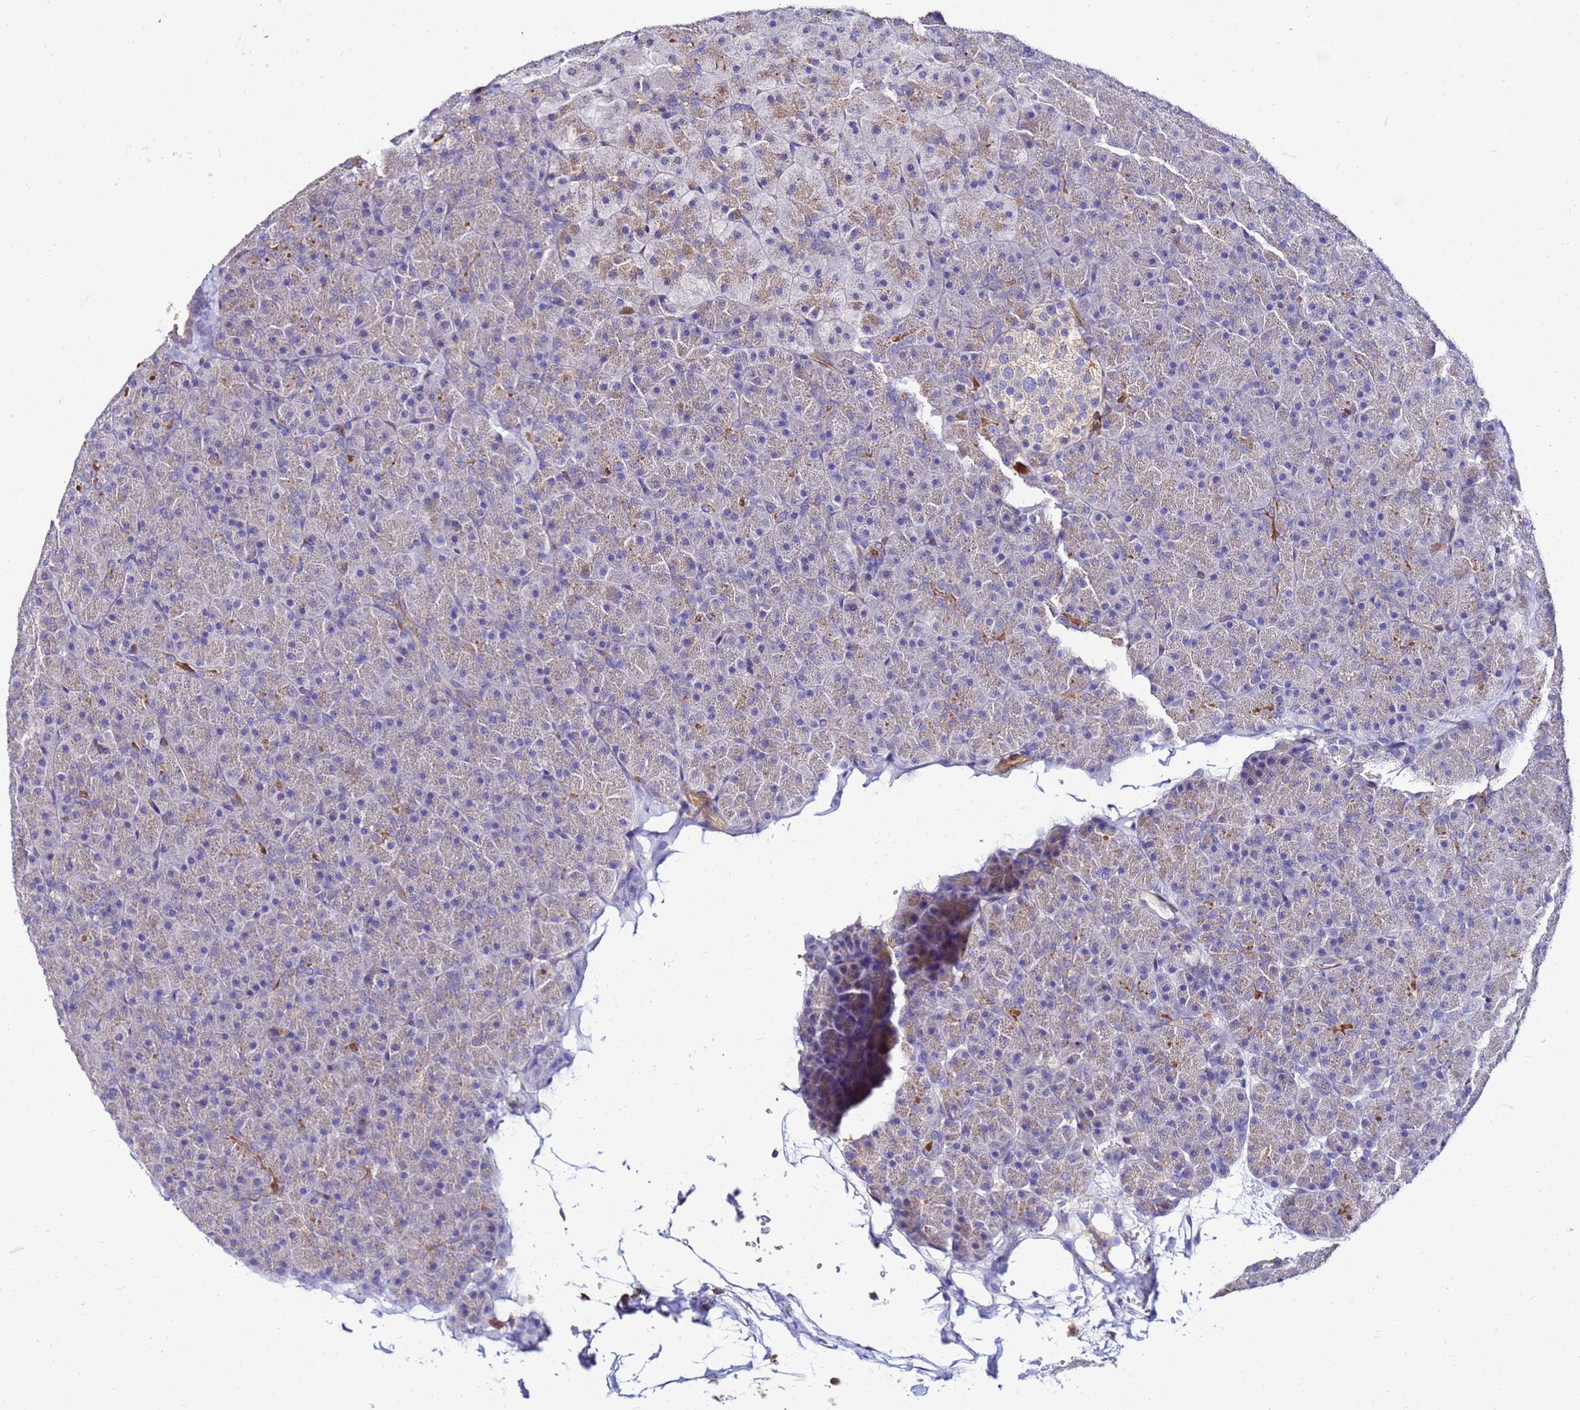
{"staining": {"intensity": "weak", "quantity": "25%-75%", "location": "cytoplasmic/membranous"}, "tissue": "pancreas", "cell_type": "Exocrine glandular cells", "image_type": "normal", "snomed": [{"axis": "morphology", "description": "Normal tissue, NOS"}, {"axis": "topography", "description": "Pancreas"}], "caption": "The immunohistochemical stain labels weak cytoplasmic/membranous expression in exocrine glandular cells of benign pancreas.", "gene": "DBNDD2", "patient": {"sex": "male", "age": 36}}